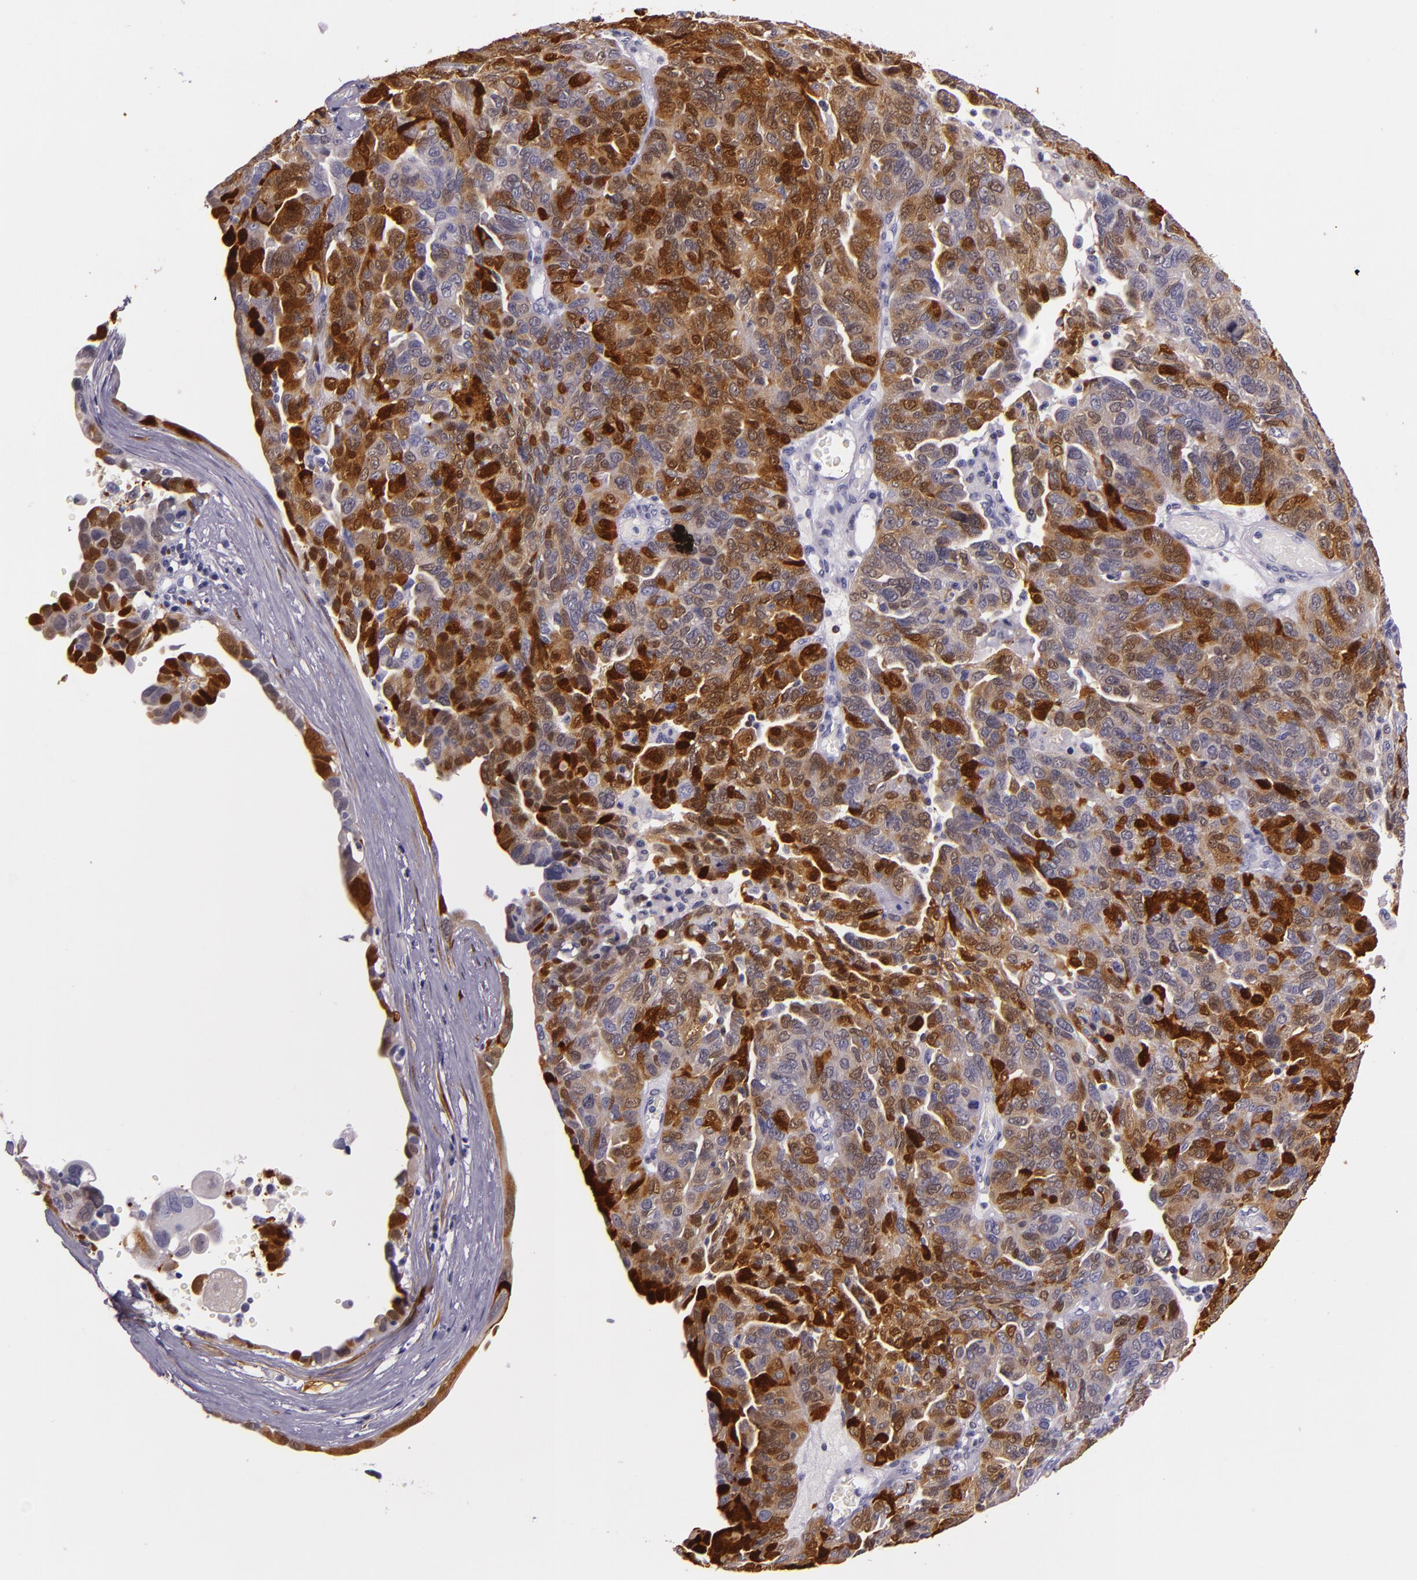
{"staining": {"intensity": "strong", "quantity": "25%-75%", "location": "cytoplasmic/membranous,nuclear"}, "tissue": "ovarian cancer", "cell_type": "Tumor cells", "image_type": "cancer", "snomed": [{"axis": "morphology", "description": "Cystadenocarcinoma, serous, NOS"}, {"axis": "topography", "description": "Ovary"}], "caption": "Protein analysis of serous cystadenocarcinoma (ovarian) tissue exhibits strong cytoplasmic/membranous and nuclear expression in approximately 25%-75% of tumor cells. (brown staining indicates protein expression, while blue staining denotes nuclei).", "gene": "MT1A", "patient": {"sex": "female", "age": 64}}